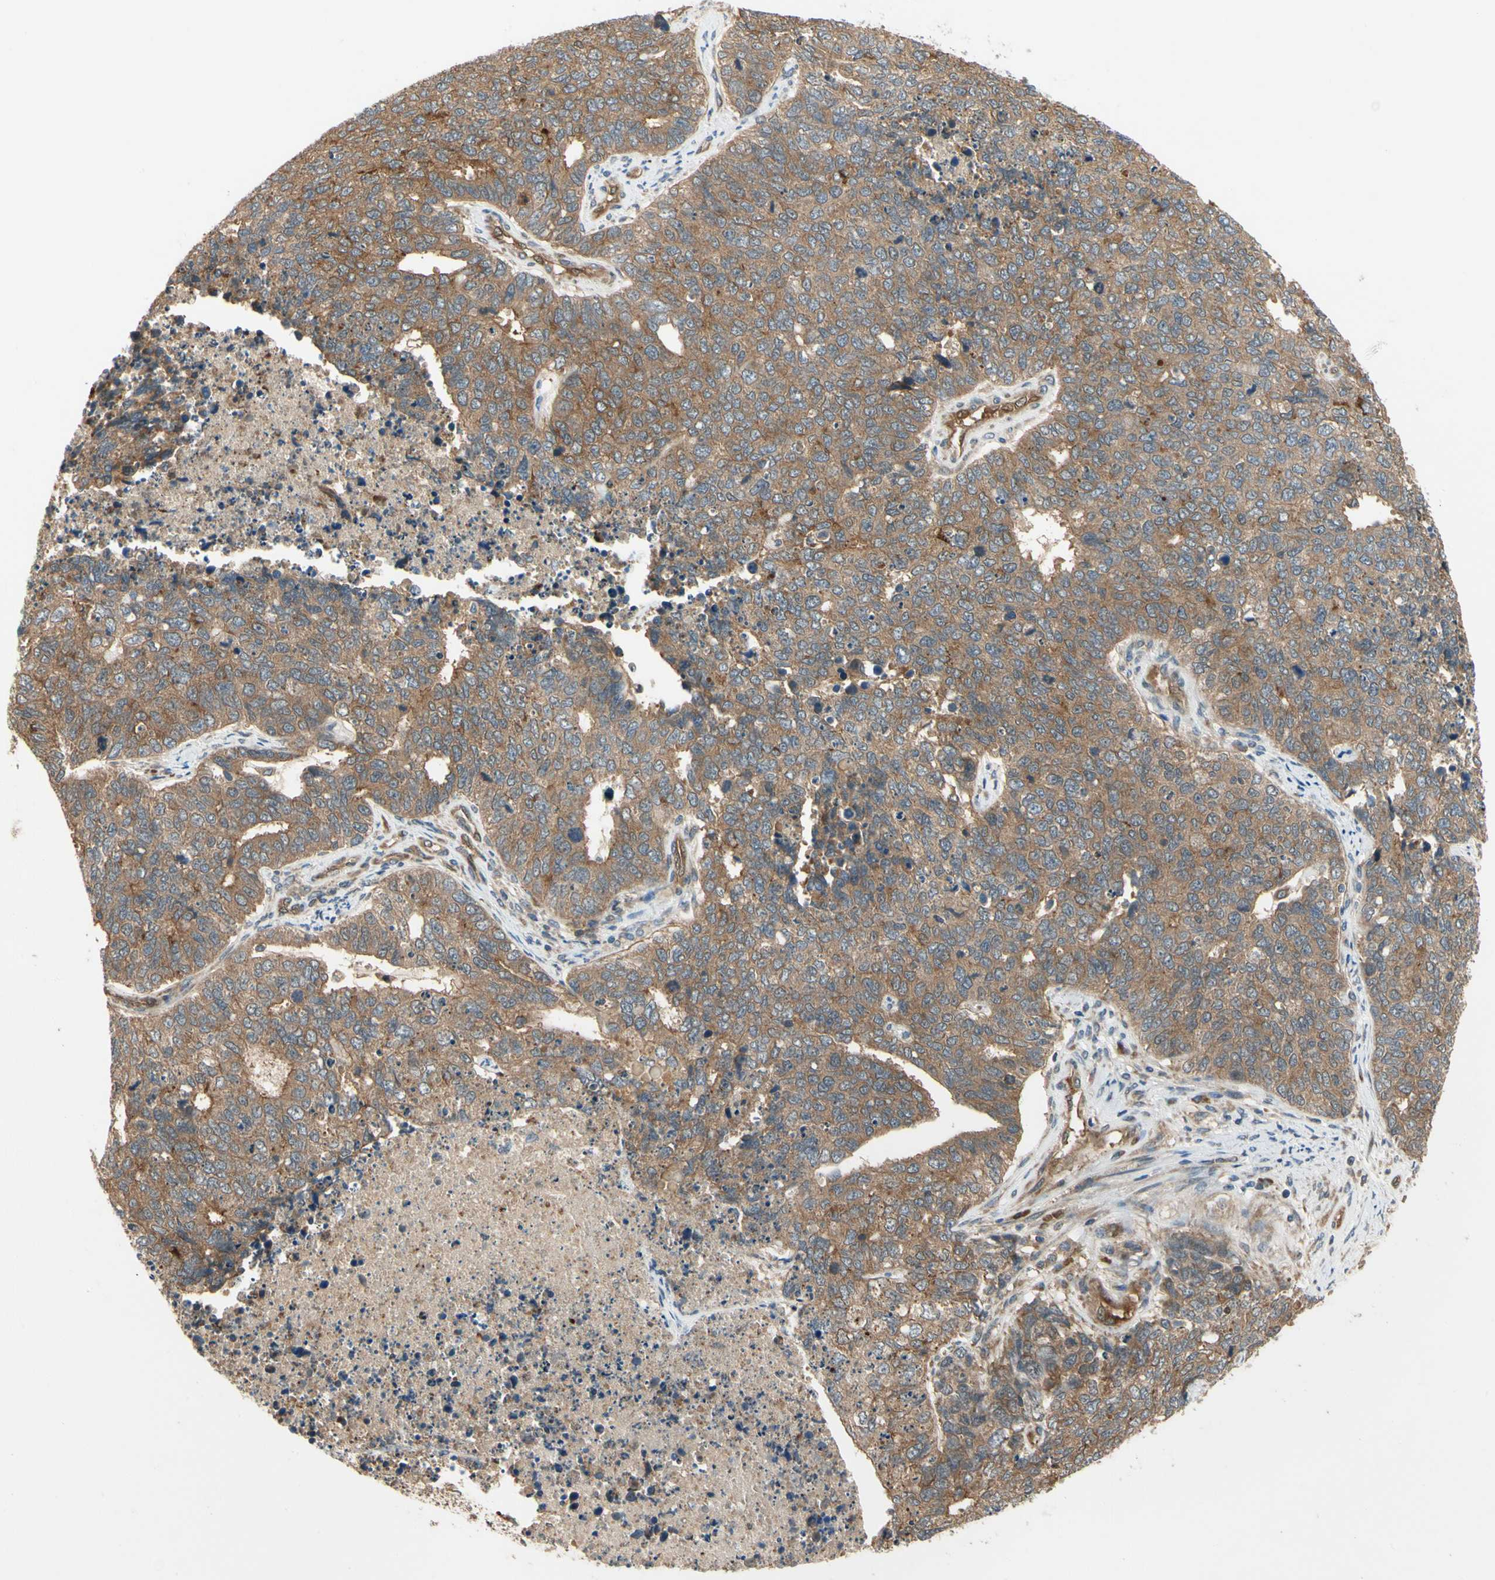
{"staining": {"intensity": "moderate", "quantity": ">75%", "location": "cytoplasmic/membranous"}, "tissue": "cervical cancer", "cell_type": "Tumor cells", "image_type": "cancer", "snomed": [{"axis": "morphology", "description": "Squamous cell carcinoma, NOS"}, {"axis": "topography", "description": "Cervix"}], "caption": "IHC (DAB) staining of human cervical squamous cell carcinoma reveals moderate cytoplasmic/membranous protein staining in approximately >75% of tumor cells. IHC stains the protein in brown and the nuclei are stained blue.", "gene": "TDRP", "patient": {"sex": "female", "age": 63}}